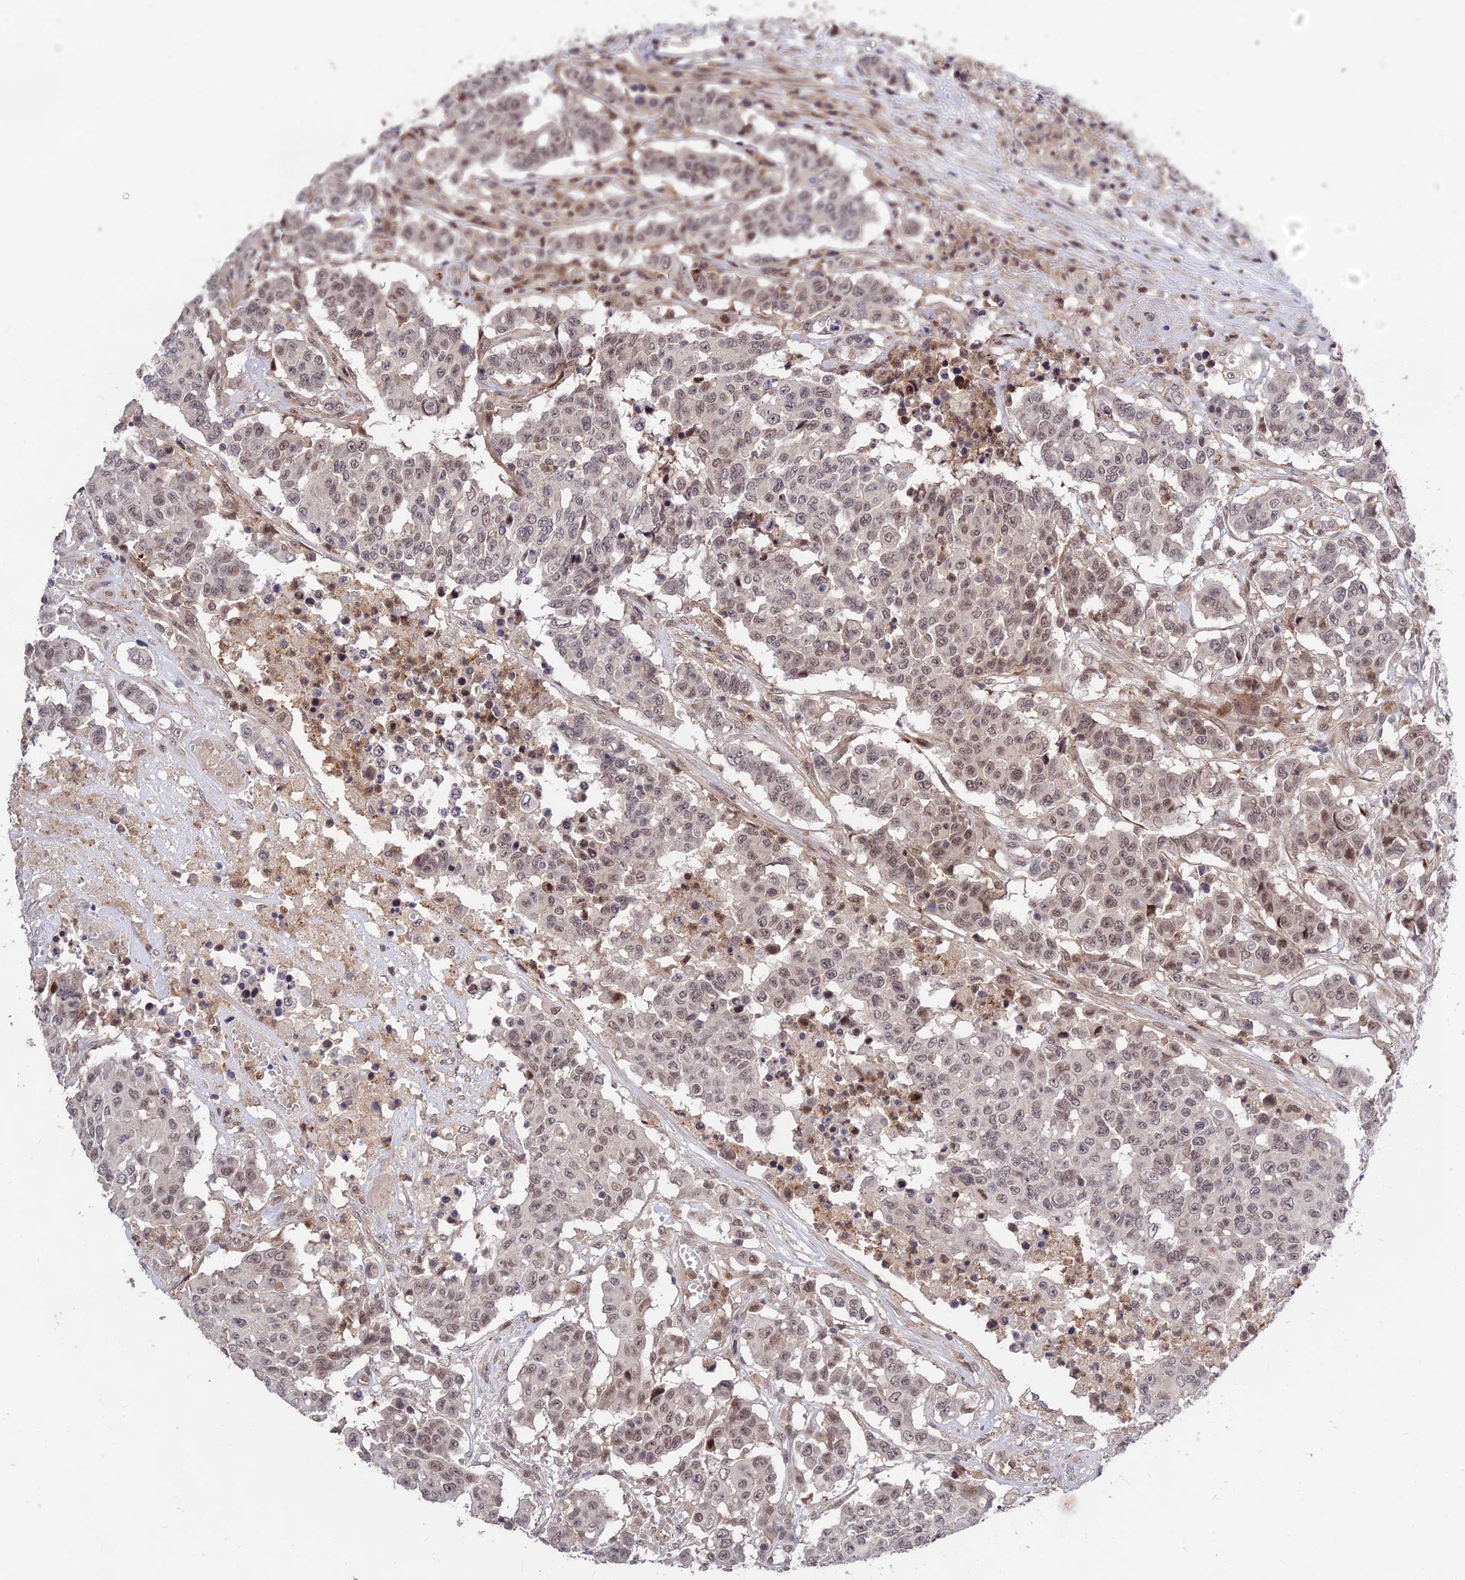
{"staining": {"intensity": "moderate", "quantity": ">75%", "location": "nuclear"}, "tissue": "colorectal cancer", "cell_type": "Tumor cells", "image_type": "cancer", "snomed": [{"axis": "morphology", "description": "Adenocarcinoma, NOS"}, {"axis": "topography", "description": "Colon"}], "caption": "Immunohistochemical staining of colorectal cancer reveals moderate nuclear protein staining in approximately >75% of tumor cells. The protein of interest is shown in brown color, while the nuclei are stained blue.", "gene": "ZNF85", "patient": {"sex": "male", "age": 51}}